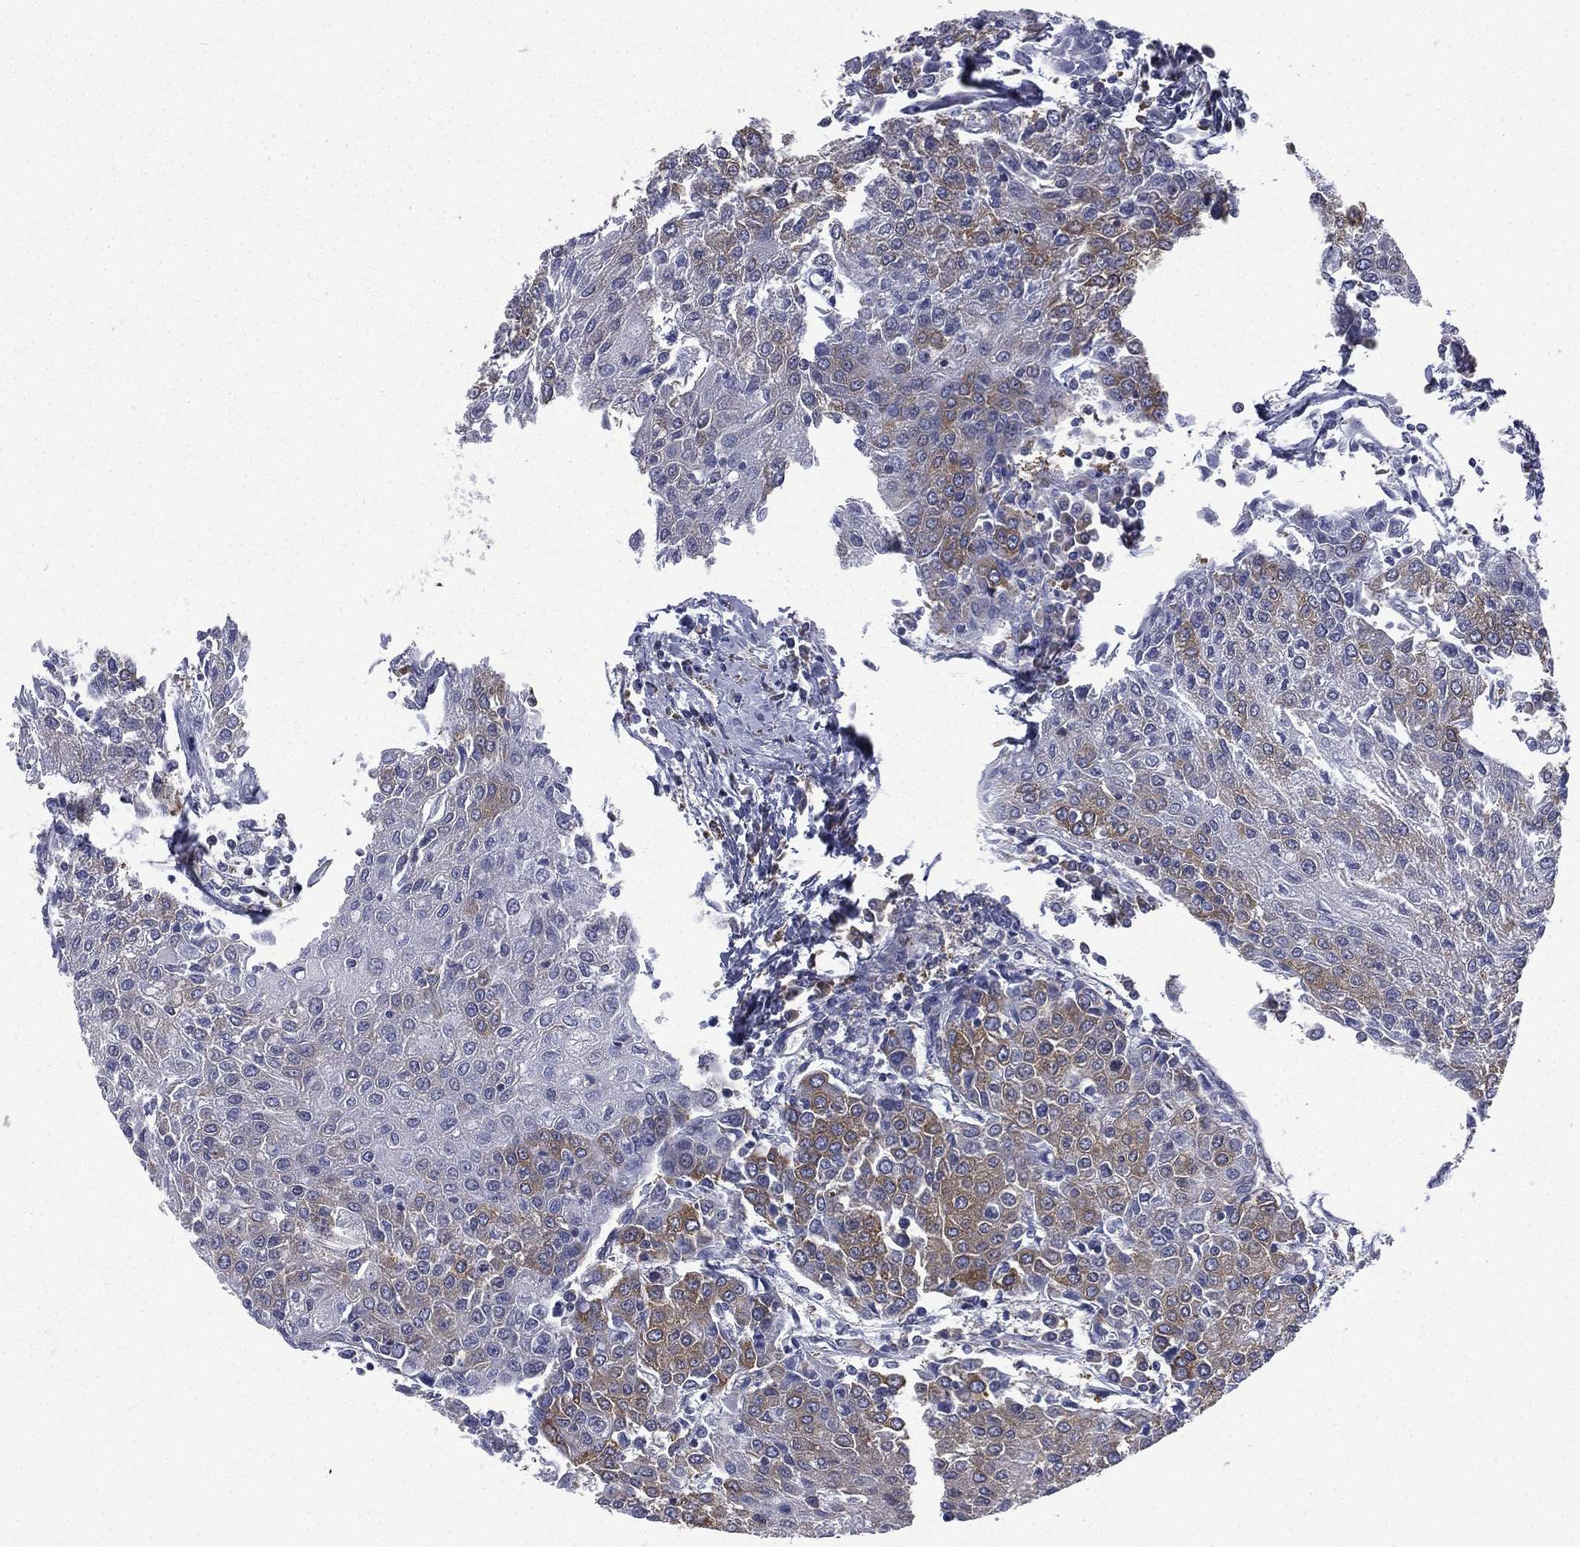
{"staining": {"intensity": "moderate", "quantity": "25%-75%", "location": "cytoplasmic/membranous"}, "tissue": "urothelial cancer", "cell_type": "Tumor cells", "image_type": "cancer", "snomed": [{"axis": "morphology", "description": "Urothelial carcinoma, High grade"}, {"axis": "topography", "description": "Urinary bladder"}], "caption": "Tumor cells exhibit moderate cytoplasmic/membranous staining in approximately 25%-75% of cells in high-grade urothelial carcinoma.", "gene": "FARSA", "patient": {"sex": "female", "age": 85}}